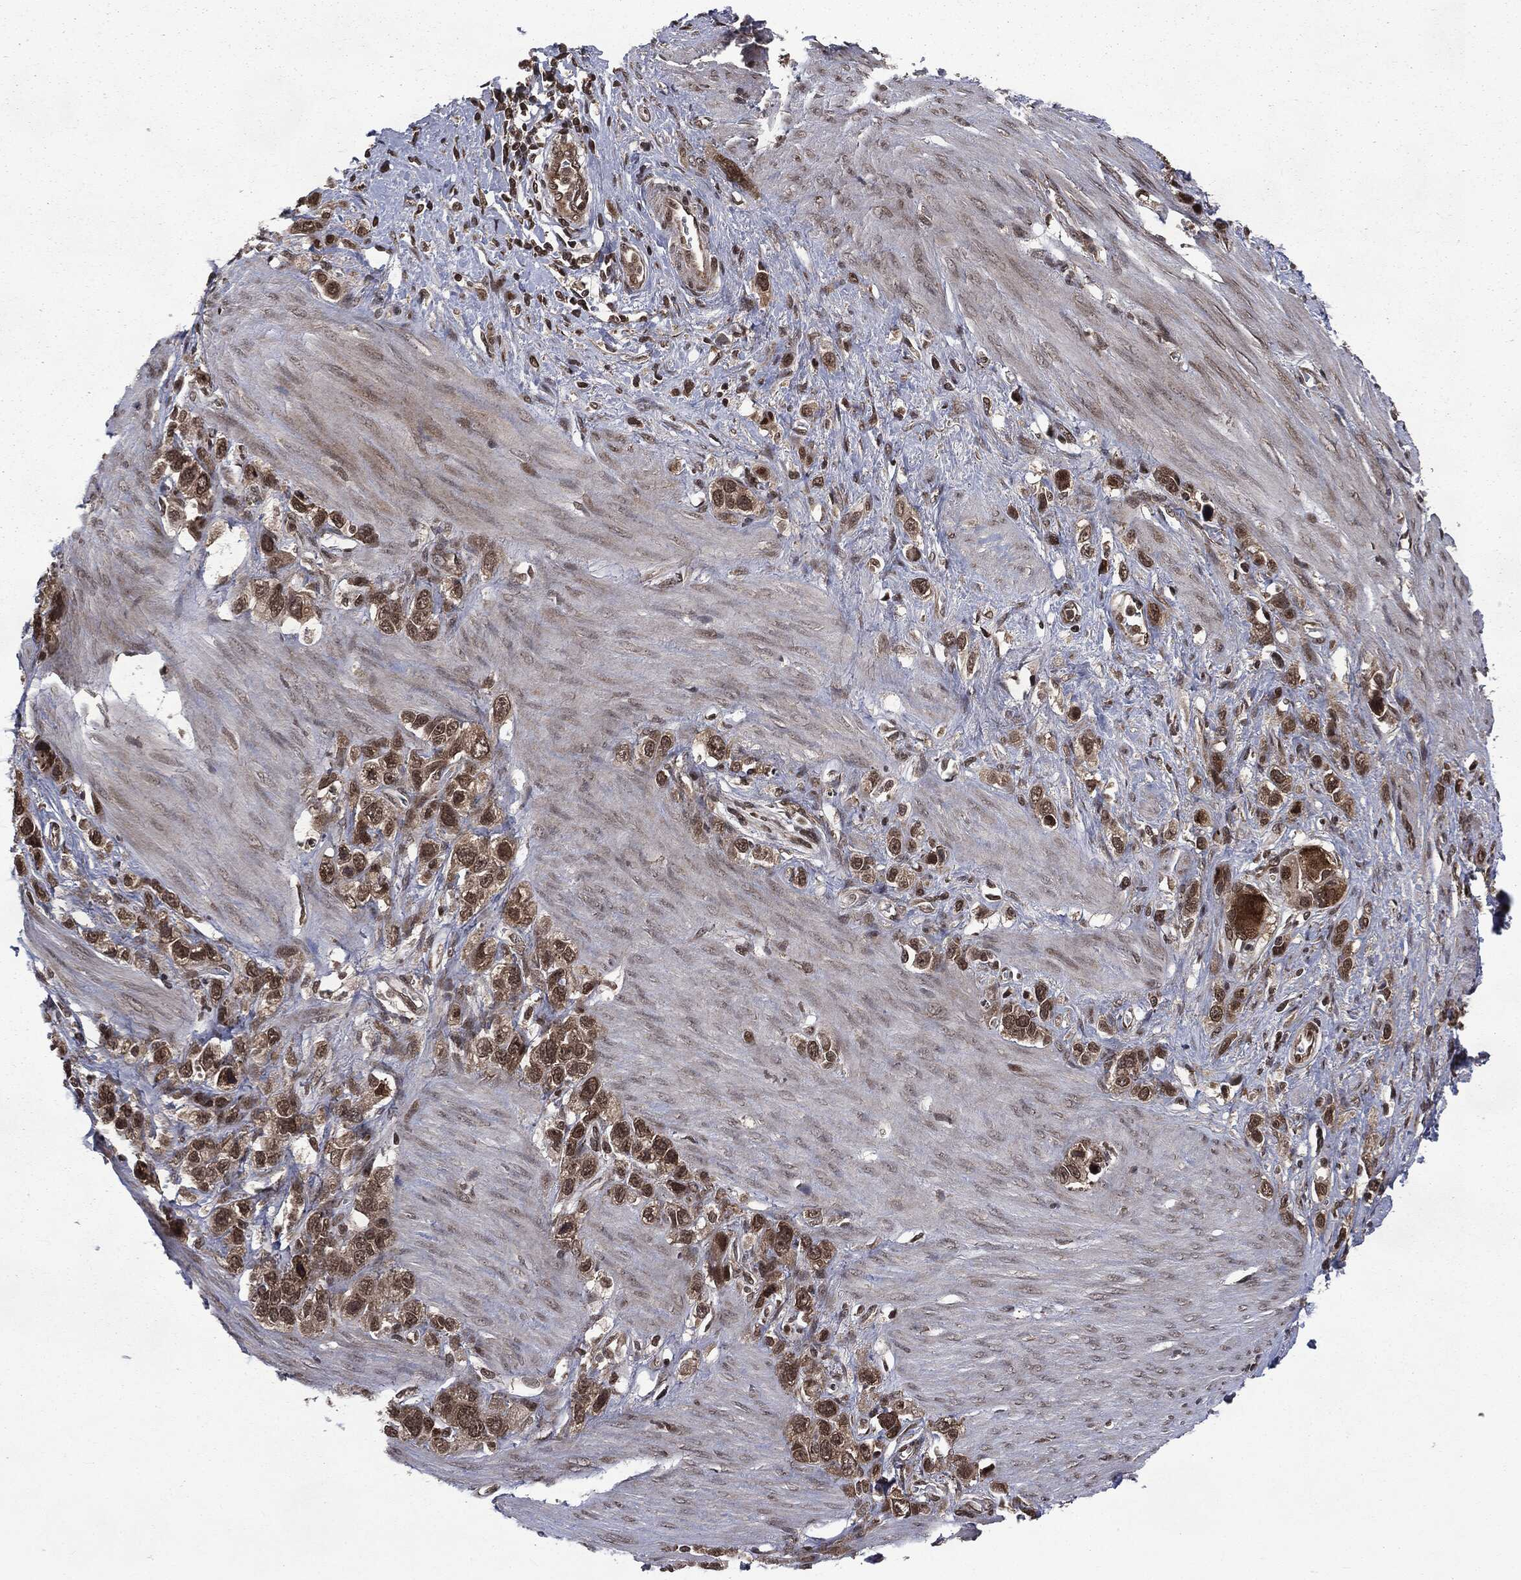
{"staining": {"intensity": "strong", "quantity": ">75%", "location": "nuclear"}, "tissue": "stomach cancer", "cell_type": "Tumor cells", "image_type": "cancer", "snomed": [{"axis": "morphology", "description": "Adenocarcinoma, NOS"}, {"axis": "topography", "description": "Stomach"}], "caption": "The photomicrograph displays a brown stain indicating the presence of a protein in the nuclear of tumor cells in stomach cancer (adenocarcinoma).", "gene": "STAU2", "patient": {"sex": "female", "age": 65}}